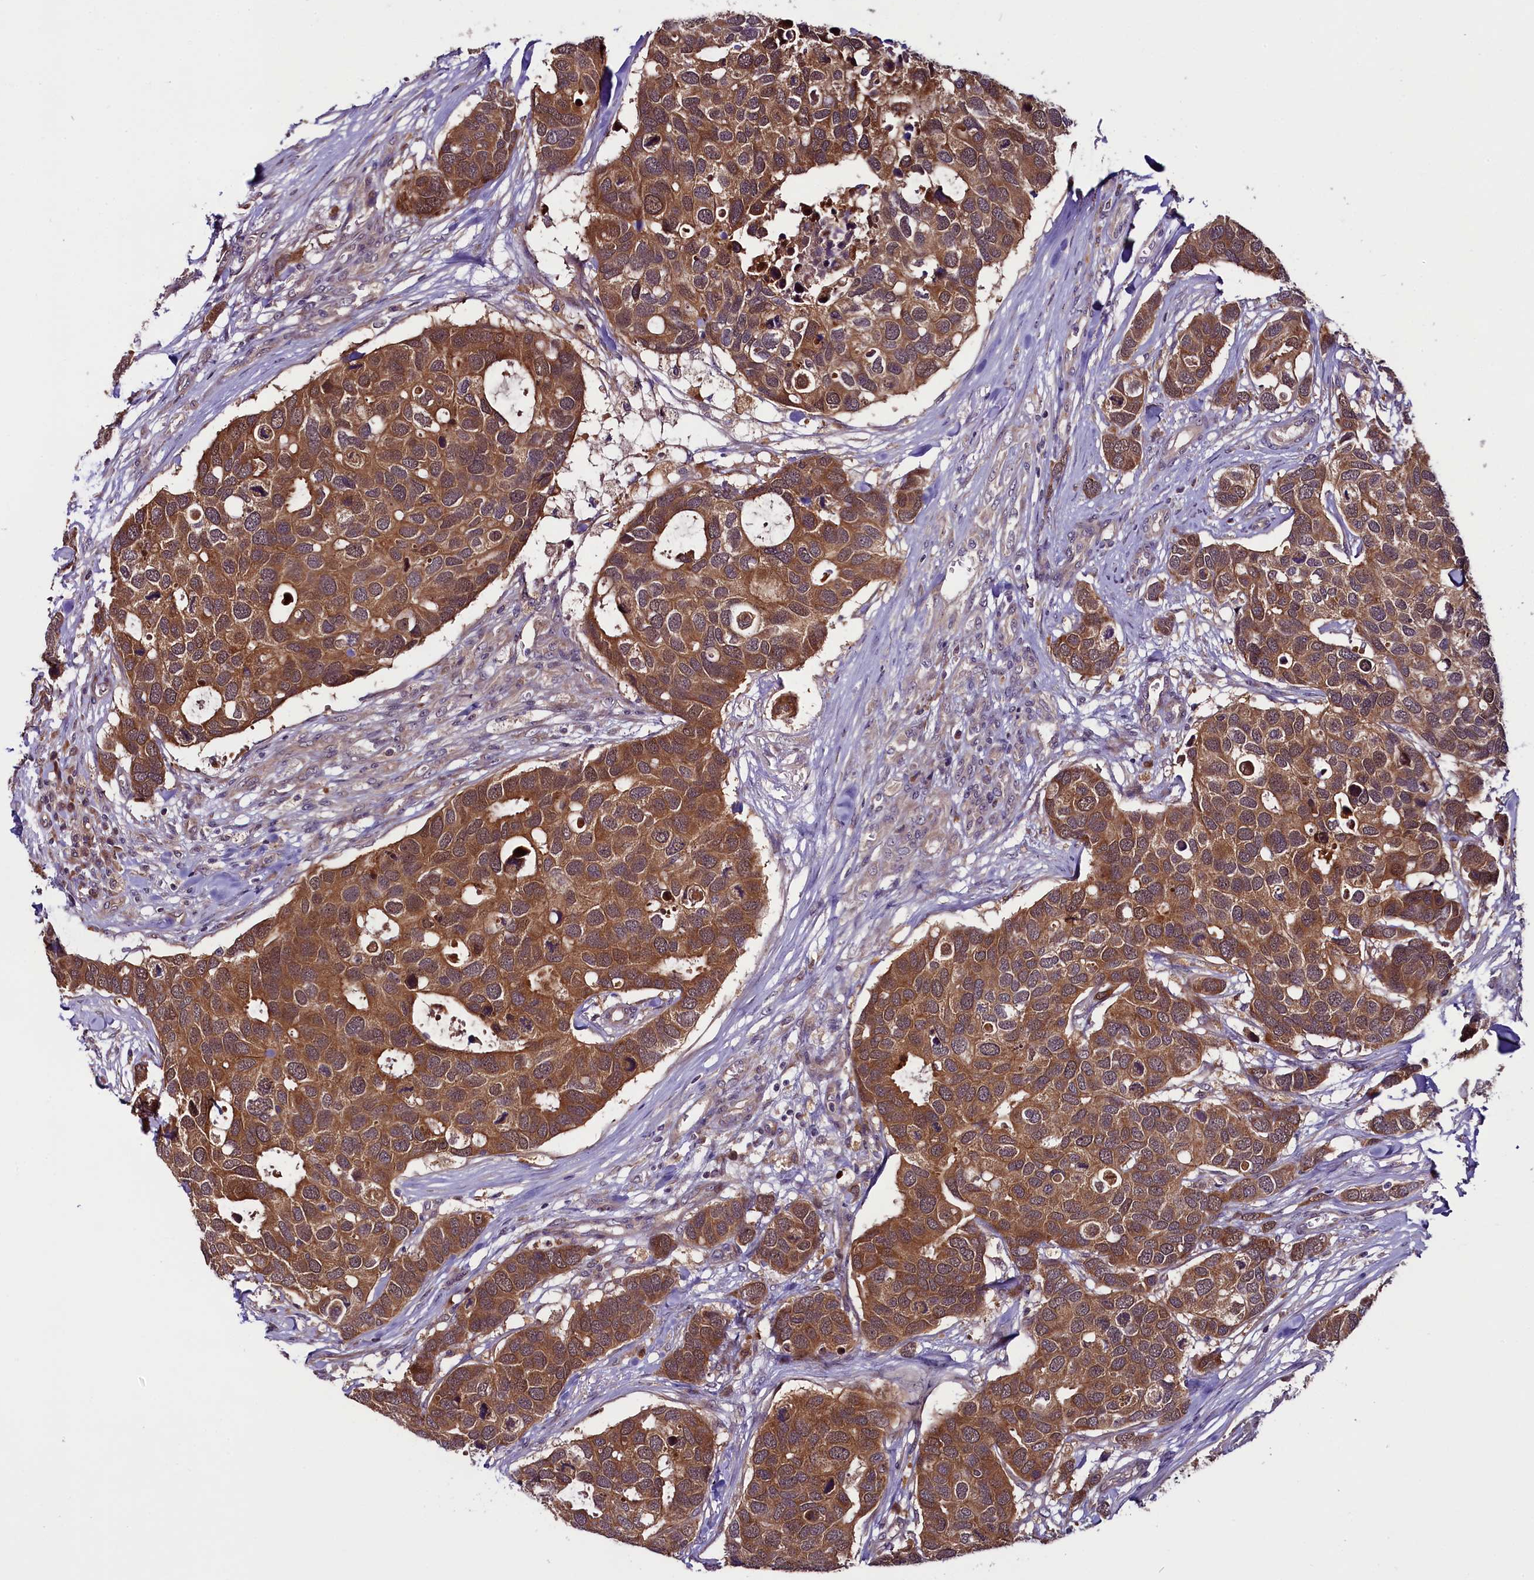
{"staining": {"intensity": "strong", "quantity": ">75%", "location": "cytoplasmic/membranous"}, "tissue": "breast cancer", "cell_type": "Tumor cells", "image_type": "cancer", "snomed": [{"axis": "morphology", "description": "Duct carcinoma"}, {"axis": "topography", "description": "Breast"}], "caption": "This photomicrograph reveals breast intraductal carcinoma stained with IHC to label a protein in brown. The cytoplasmic/membranous of tumor cells show strong positivity for the protein. Nuclei are counter-stained blue.", "gene": "RPUSD2", "patient": {"sex": "female", "age": 83}}